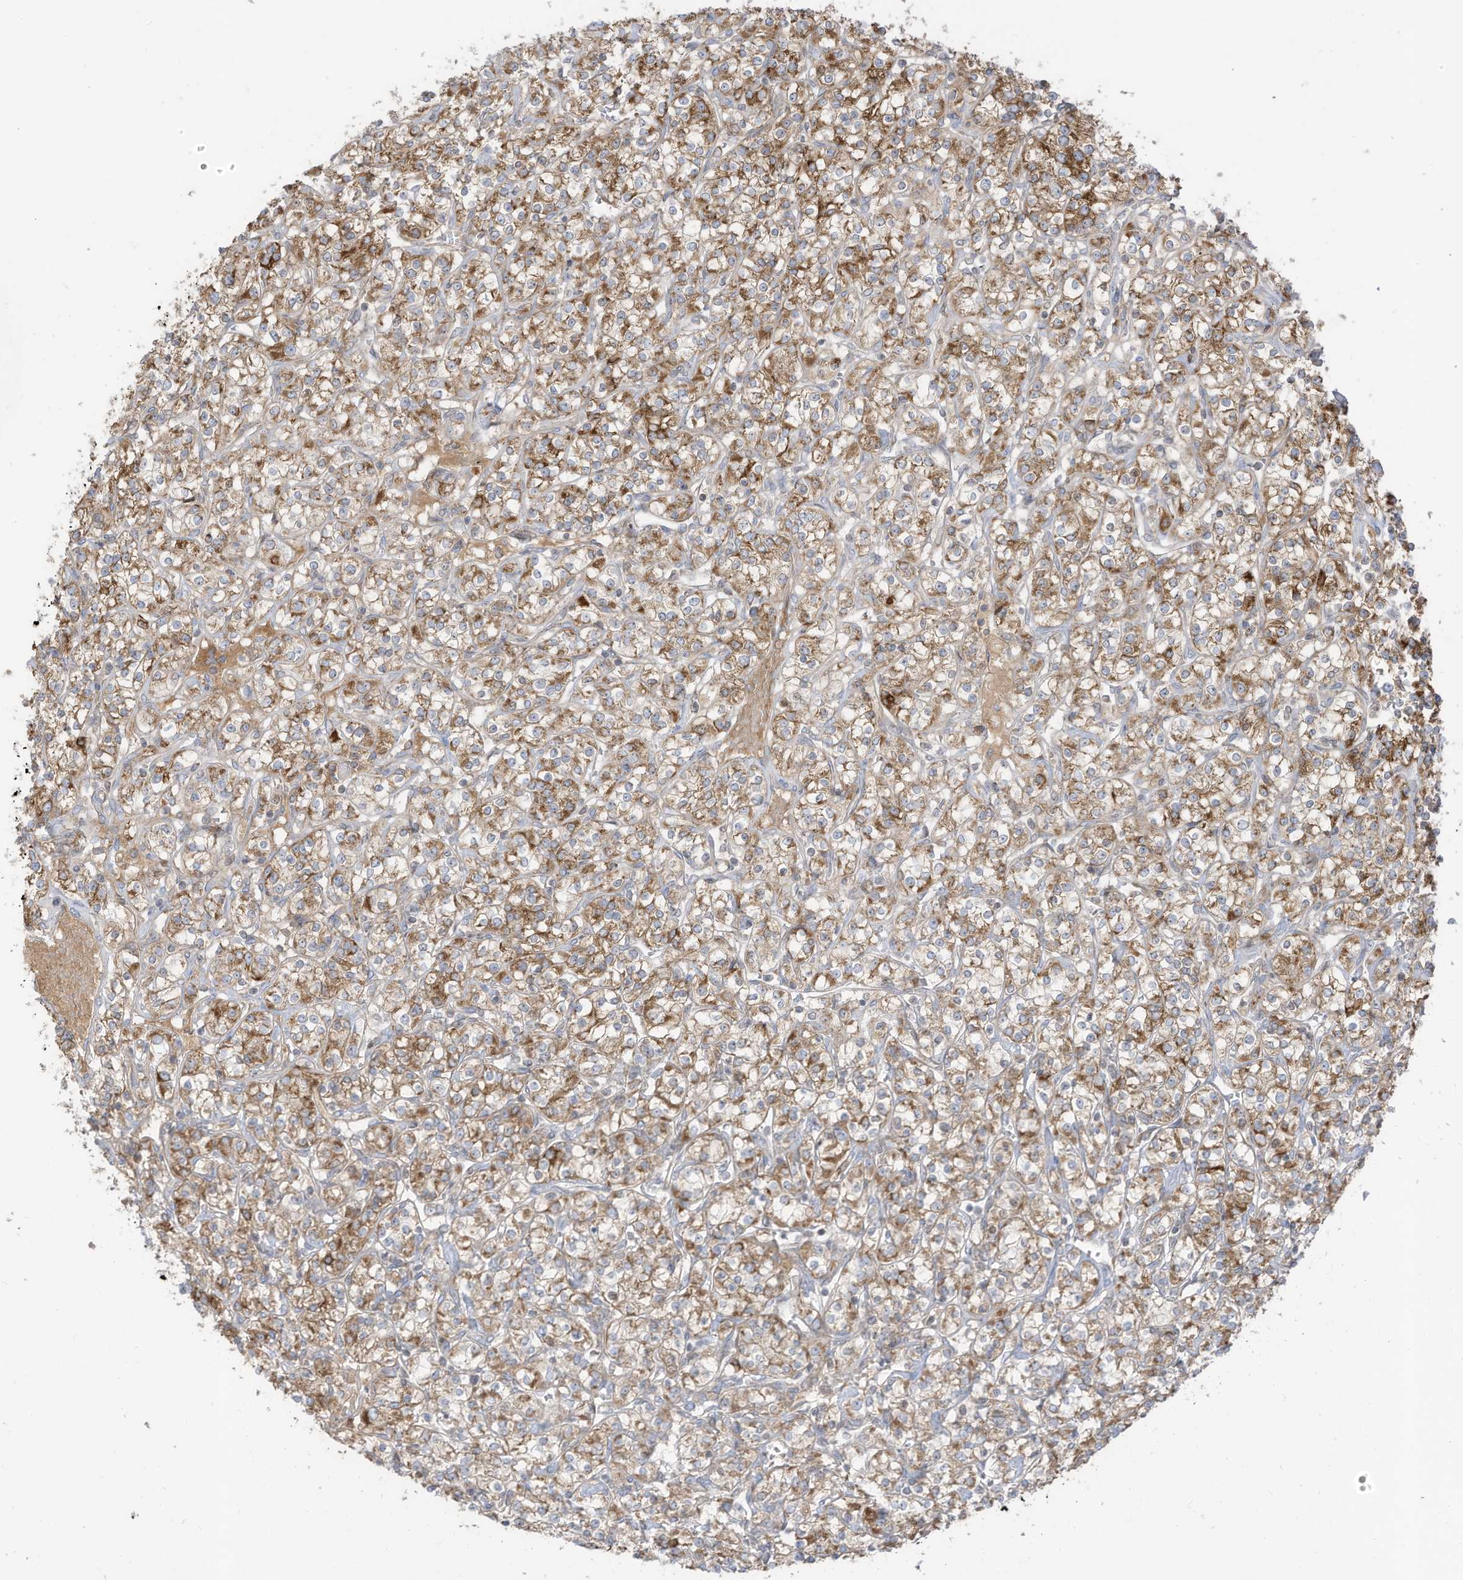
{"staining": {"intensity": "strong", "quantity": "25%-75%", "location": "cytoplasmic/membranous"}, "tissue": "renal cancer", "cell_type": "Tumor cells", "image_type": "cancer", "snomed": [{"axis": "morphology", "description": "Adenocarcinoma, NOS"}, {"axis": "topography", "description": "Kidney"}], "caption": "Renal adenocarcinoma was stained to show a protein in brown. There is high levels of strong cytoplasmic/membranous expression in approximately 25%-75% of tumor cells.", "gene": "CGAS", "patient": {"sex": "male", "age": 77}}